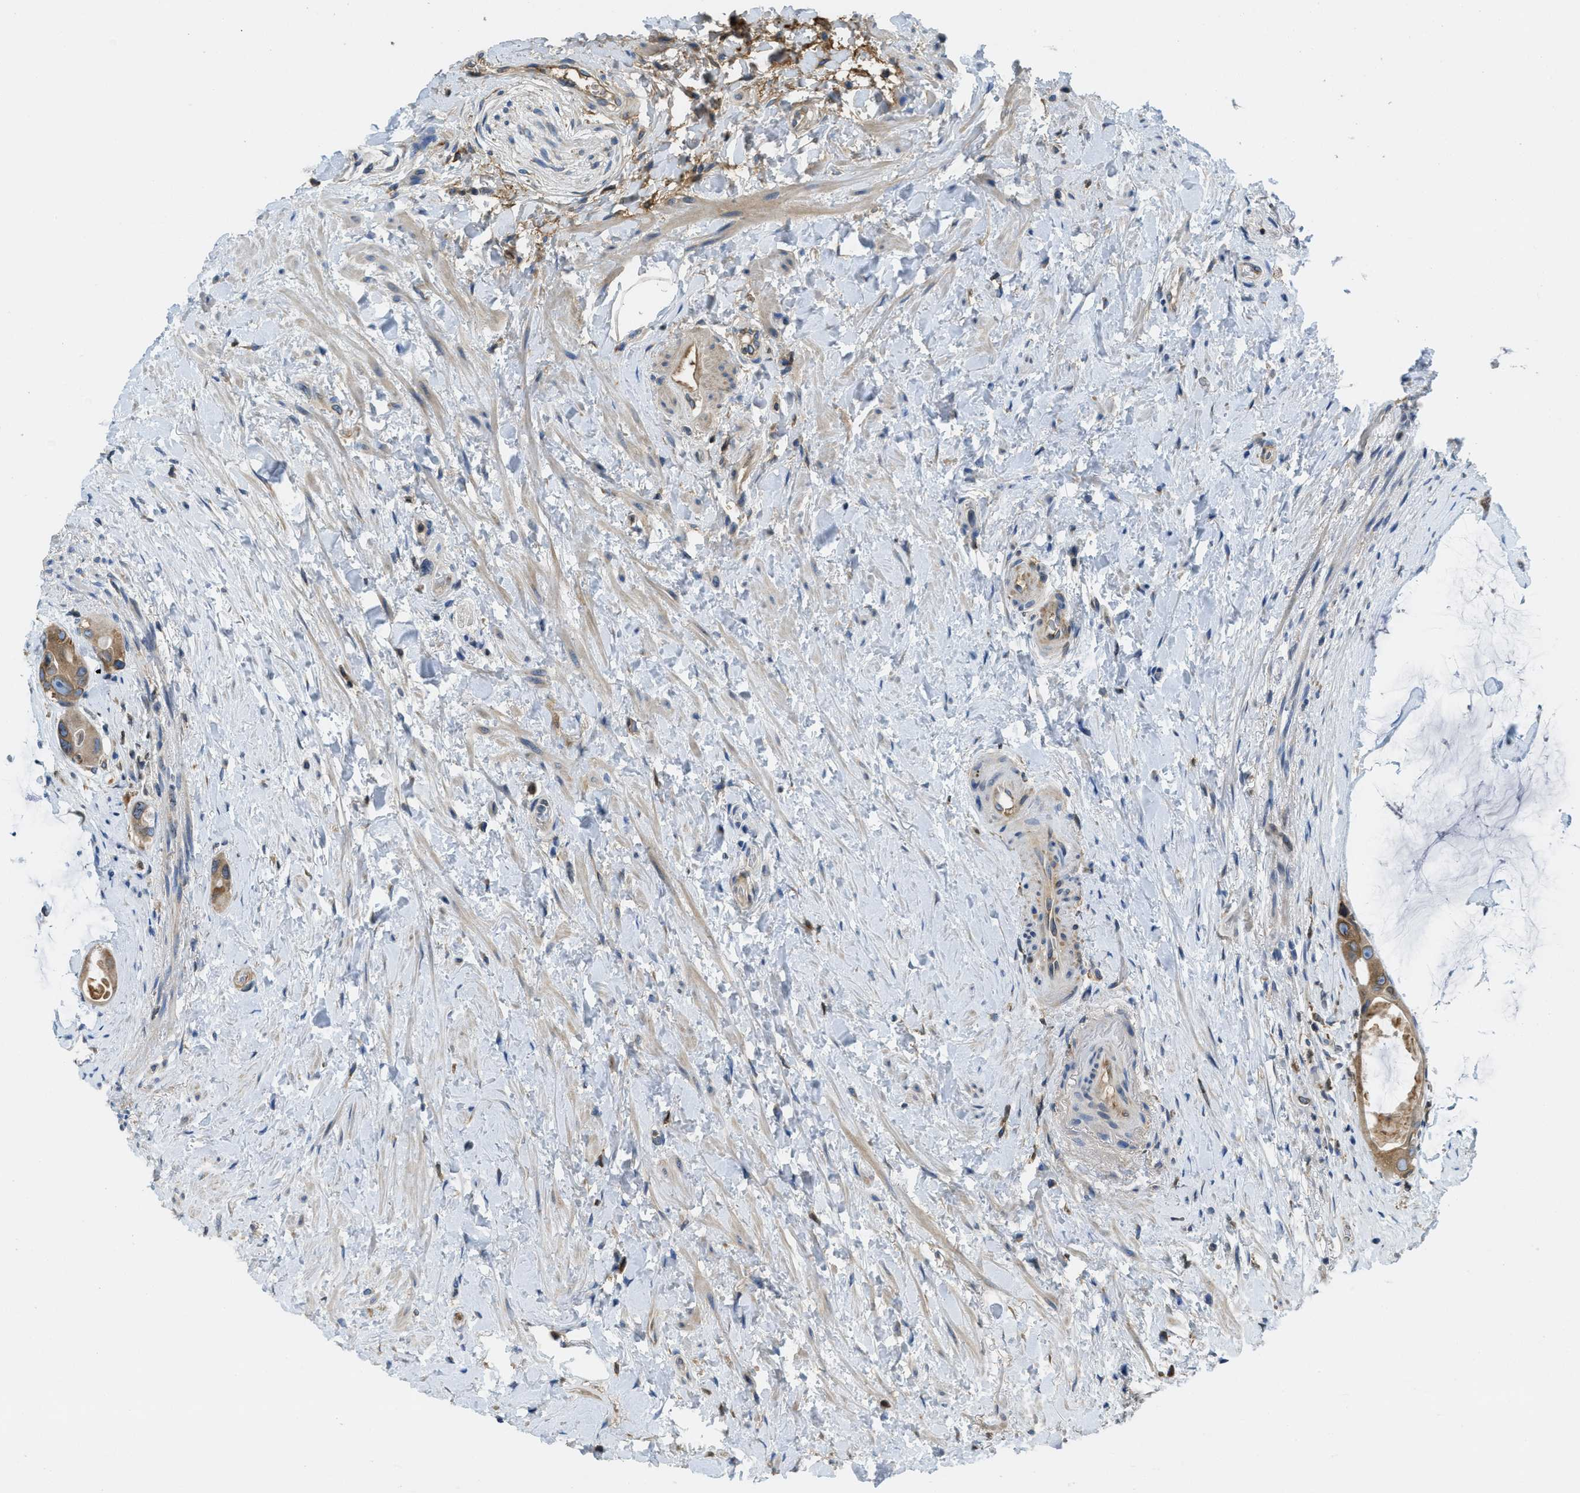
{"staining": {"intensity": "moderate", "quantity": ">75%", "location": "cytoplasmic/membranous"}, "tissue": "colorectal cancer", "cell_type": "Tumor cells", "image_type": "cancer", "snomed": [{"axis": "morphology", "description": "Adenocarcinoma, NOS"}, {"axis": "topography", "description": "Rectum"}], "caption": "A high-resolution micrograph shows IHC staining of adenocarcinoma (colorectal), which shows moderate cytoplasmic/membranous positivity in approximately >75% of tumor cells.", "gene": "MPDU1", "patient": {"sex": "male", "age": 51}}